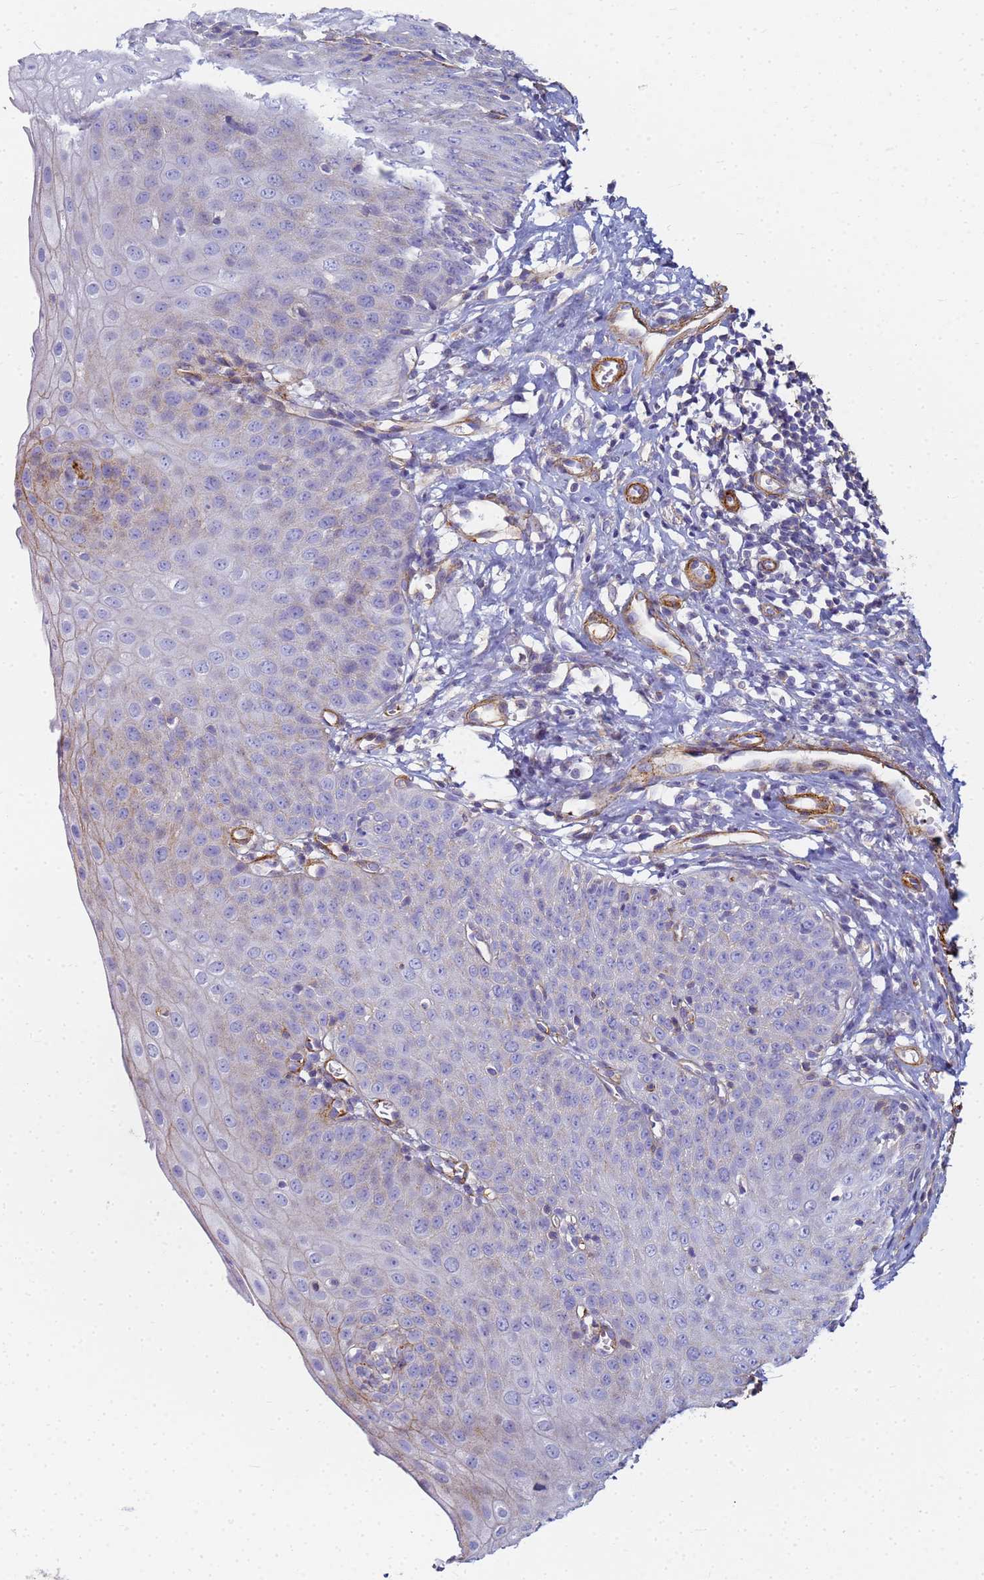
{"staining": {"intensity": "weak", "quantity": "<25%", "location": "cytoplasmic/membranous"}, "tissue": "esophagus", "cell_type": "Squamous epithelial cells", "image_type": "normal", "snomed": [{"axis": "morphology", "description": "Normal tissue, NOS"}, {"axis": "topography", "description": "Esophagus"}], "caption": "Squamous epithelial cells are negative for brown protein staining in unremarkable esophagus. Nuclei are stained in blue.", "gene": "TPM1", "patient": {"sex": "male", "age": 71}}